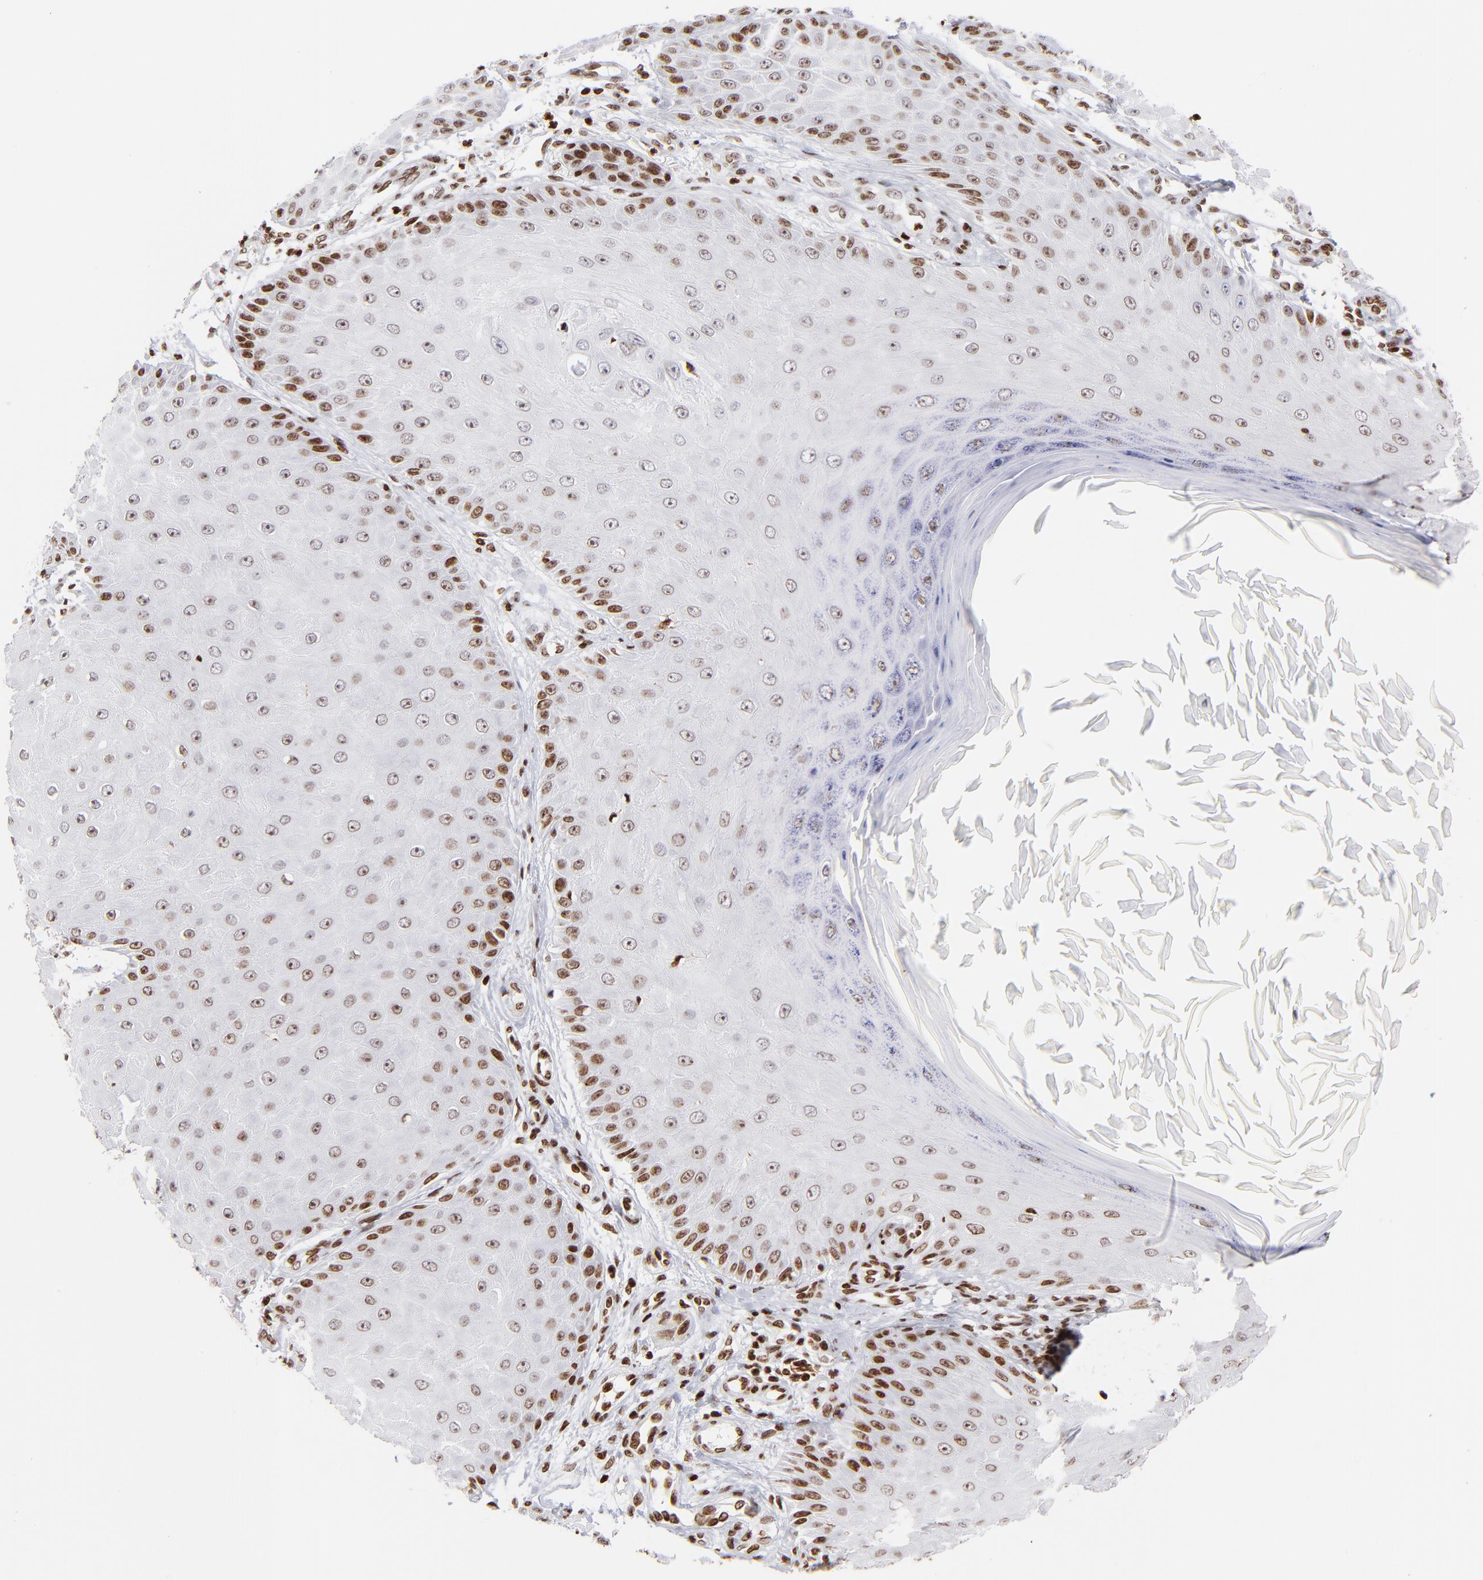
{"staining": {"intensity": "moderate", "quantity": "<25%", "location": "nuclear"}, "tissue": "skin cancer", "cell_type": "Tumor cells", "image_type": "cancer", "snomed": [{"axis": "morphology", "description": "Squamous cell carcinoma, NOS"}, {"axis": "topography", "description": "Skin"}], "caption": "Immunohistochemistry (IHC) histopathology image of neoplastic tissue: skin squamous cell carcinoma stained using immunohistochemistry (IHC) exhibits low levels of moderate protein expression localized specifically in the nuclear of tumor cells, appearing as a nuclear brown color.", "gene": "RTL4", "patient": {"sex": "female", "age": 40}}